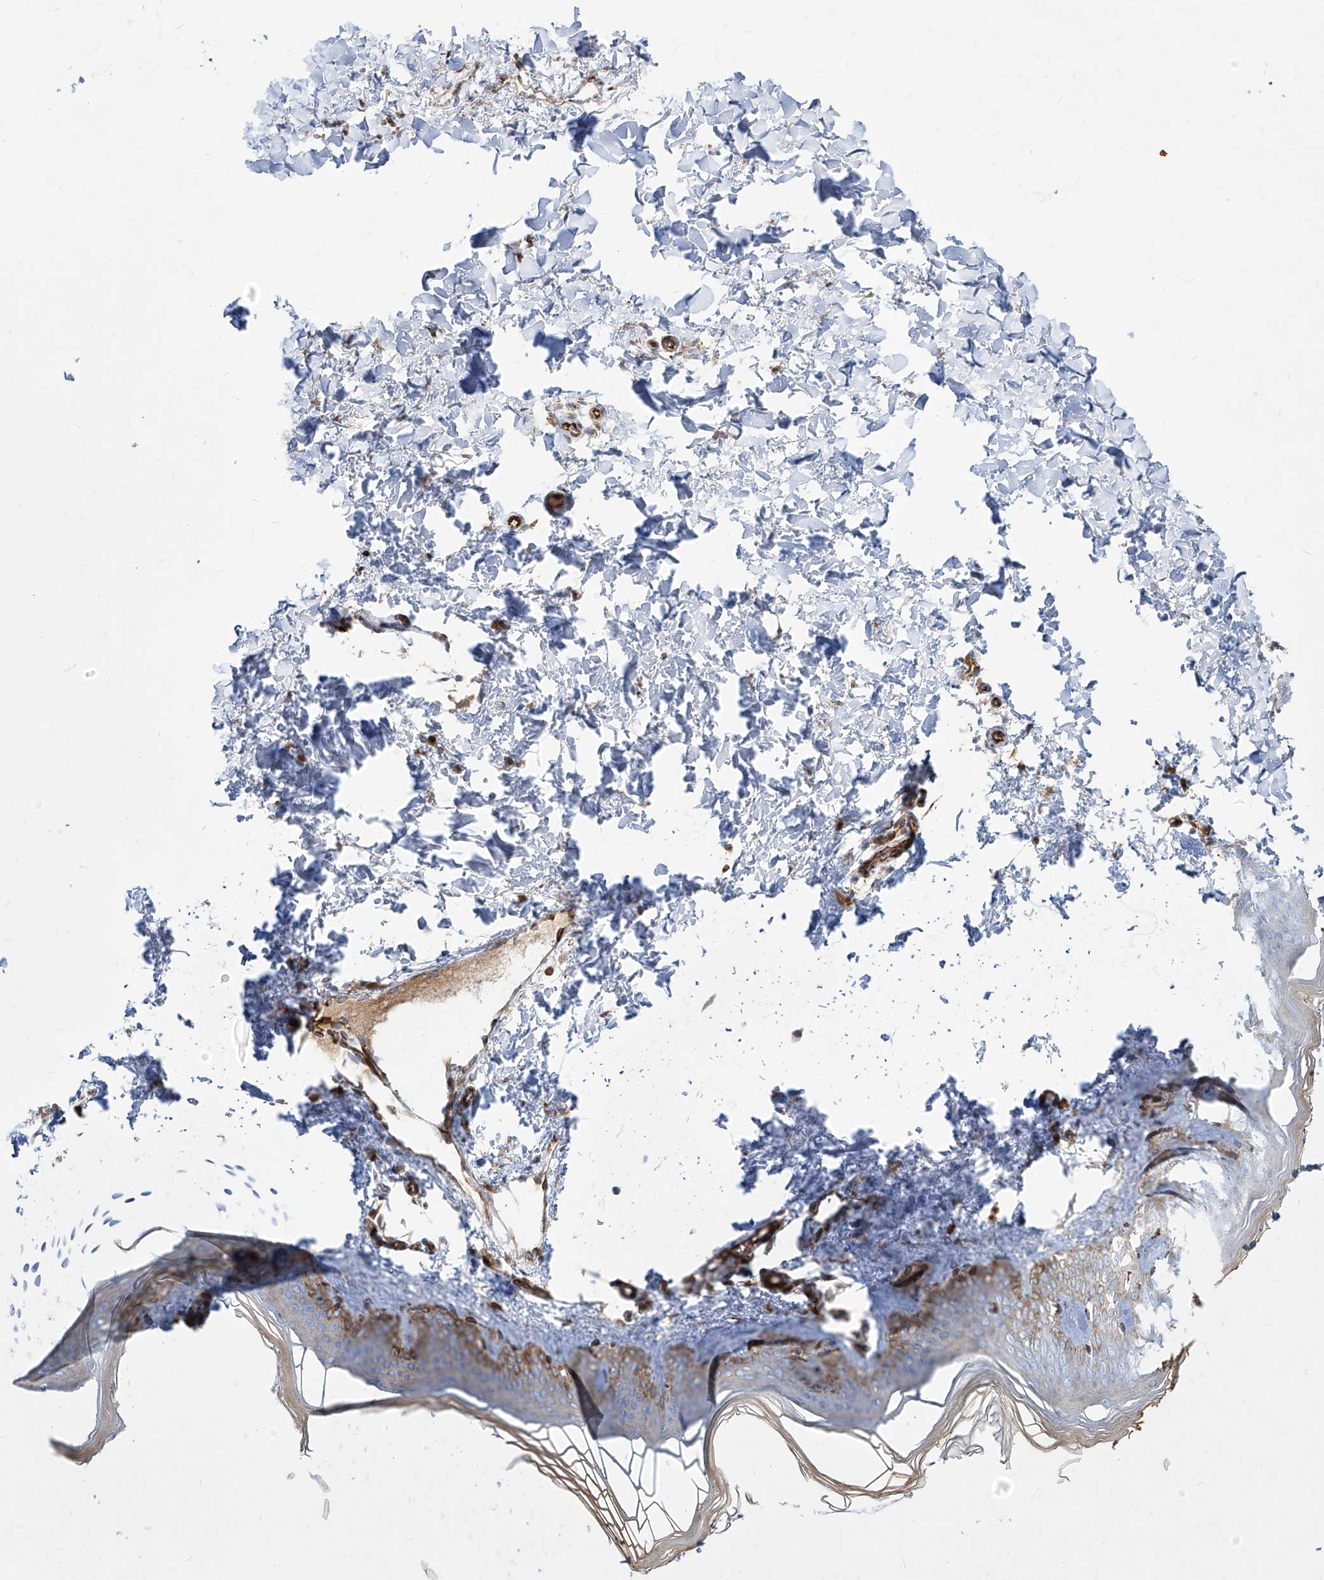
{"staining": {"intensity": "weak", "quantity": "25%-75%", "location": "cytoplasmic/membranous"}, "tissue": "skin", "cell_type": "Fibroblasts", "image_type": "normal", "snomed": [{"axis": "morphology", "description": "Normal tissue, NOS"}, {"axis": "topography", "description": "Skin"}], "caption": "High-power microscopy captured an immunohistochemistry image of unremarkable skin, revealing weak cytoplasmic/membranous staining in approximately 25%-75% of fibroblasts. Nuclei are stained in blue.", "gene": "KYNU", "patient": {"sex": "female", "age": 27}}